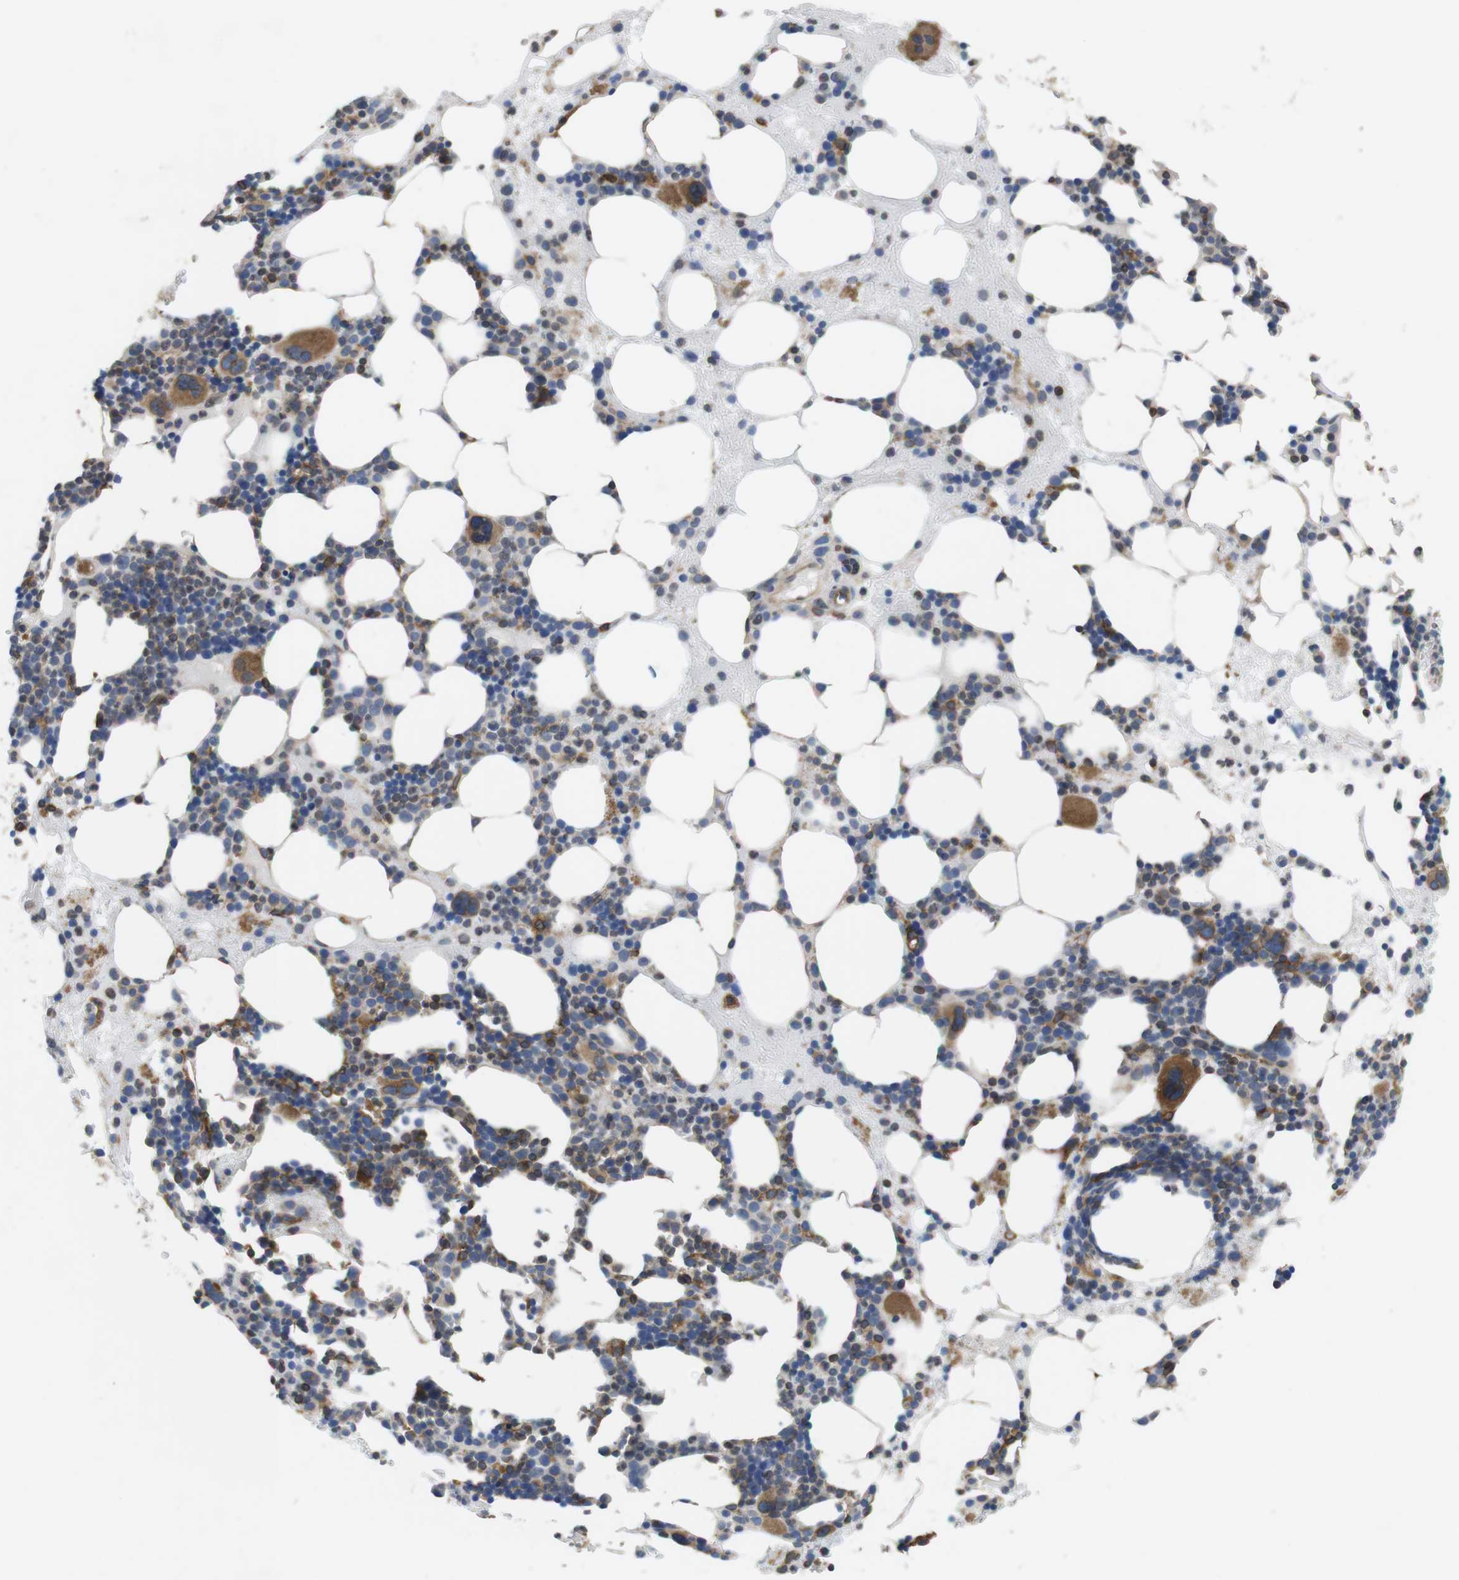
{"staining": {"intensity": "moderate", "quantity": "25%-75%", "location": "cytoplasmic/membranous"}, "tissue": "bone marrow", "cell_type": "Hematopoietic cells", "image_type": "normal", "snomed": [{"axis": "morphology", "description": "Normal tissue, NOS"}, {"axis": "morphology", "description": "Inflammation, NOS"}, {"axis": "topography", "description": "Bone marrow"}], "caption": "Protein staining of benign bone marrow shows moderate cytoplasmic/membranous staining in about 25%-75% of hematopoietic cells. The protein is shown in brown color, while the nuclei are stained blue.", "gene": "ARL6IP5", "patient": {"sex": "female", "age": 76}}